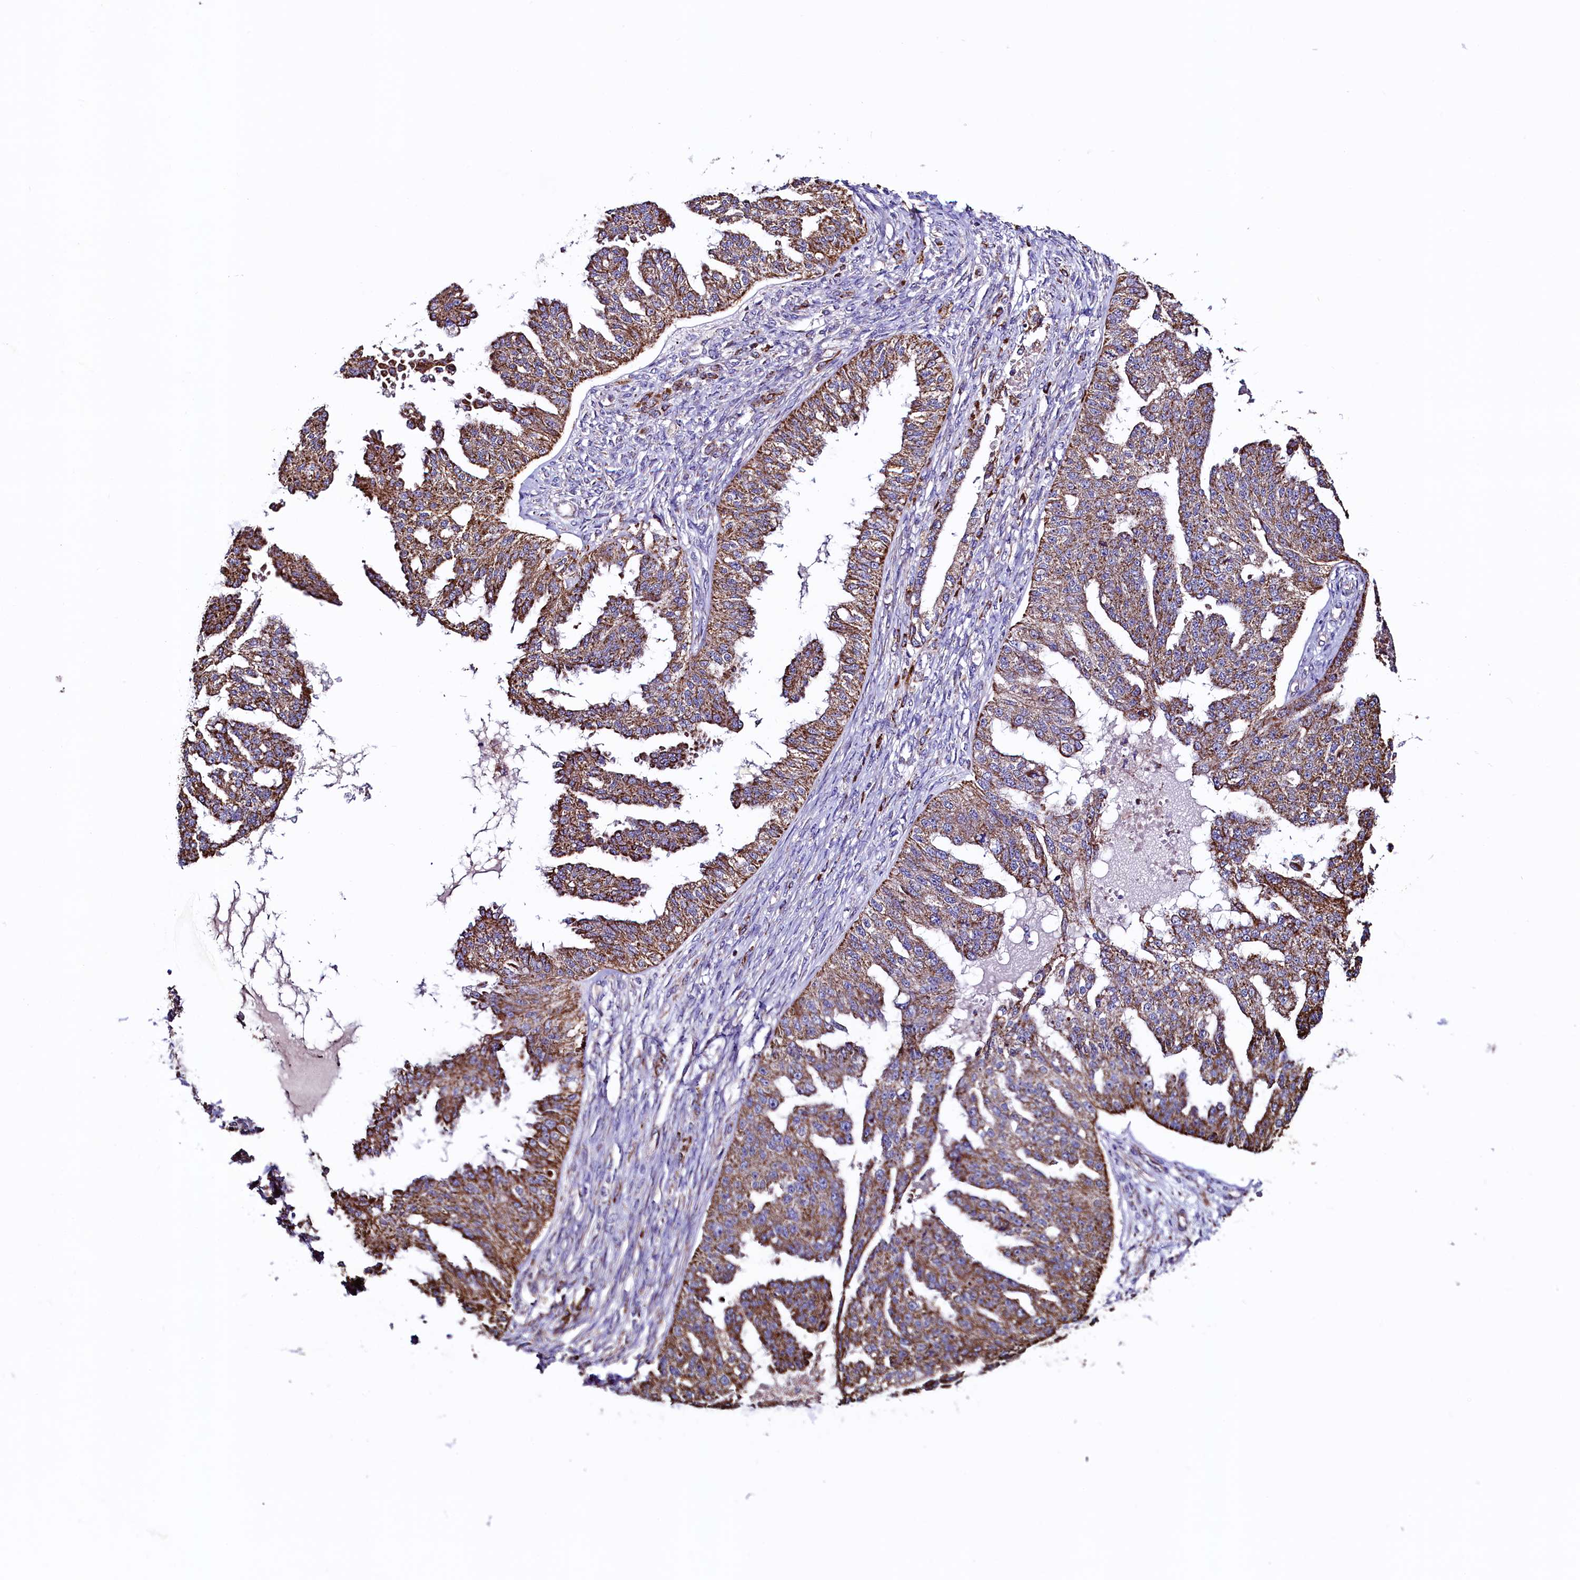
{"staining": {"intensity": "strong", "quantity": ">75%", "location": "cytoplasmic/membranous"}, "tissue": "ovarian cancer", "cell_type": "Tumor cells", "image_type": "cancer", "snomed": [{"axis": "morphology", "description": "Cystadenocarcinoma, serous, NOS"}, {"axis": "topography", "description": "Ovary"}], "caption": "This micrograph exhibits ovarian cancer (serous cystadenocarcinoma) stained with immunohistochemistry to label a protein in brown. The cytoplasmic/membranous of tumor cells show strong positivity for the protein. Nuclei are counter-stained blue.", "gene": "STARD5", "patient": {"sex": "female", "age": 58}}